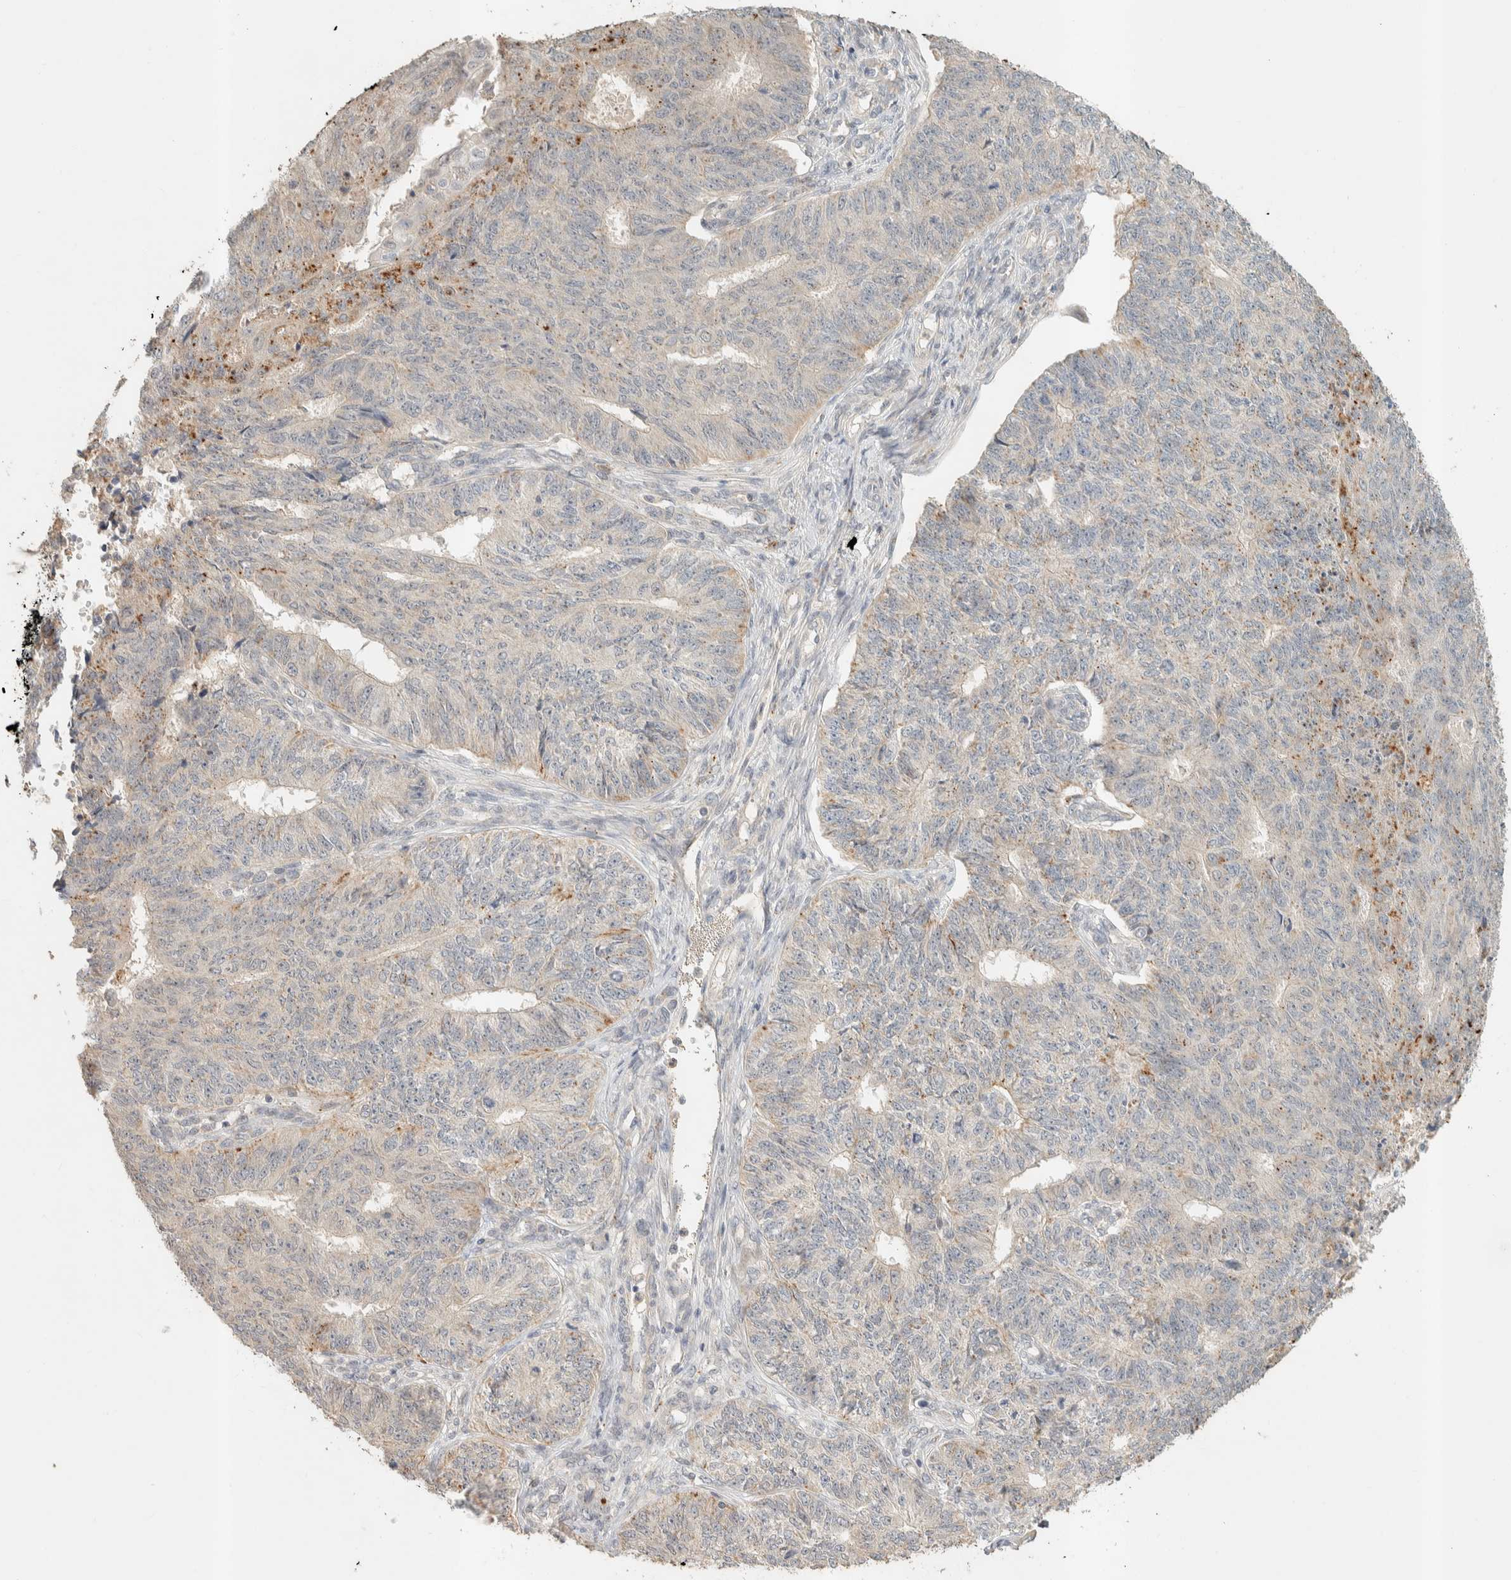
{"staining": {"intensity": "moderate", "quantity": "<25%", "location": "cytoplasmic/membranous"}, "tissue": "endometrial cancer", "cell_type": "Tumor cells", "image_type": "cancer", "snomed": [{"axis": "morphology", "description": "Adenocarcinoma, NOS"}, {"axis": "topography", "description": "Endometrium"}], "caption": "DAB immunohistochemical staining of endometrial cancer demonstrates moderate cytoplasmic/membranous protein positivity in approximately <25% of tumor cells. Immunohistochemistry (ihc) stains the protein of interest in brown and the nuclei are stained blue.", "gene": "ITPA", "patient": {"sex": "female", "age": 32}}